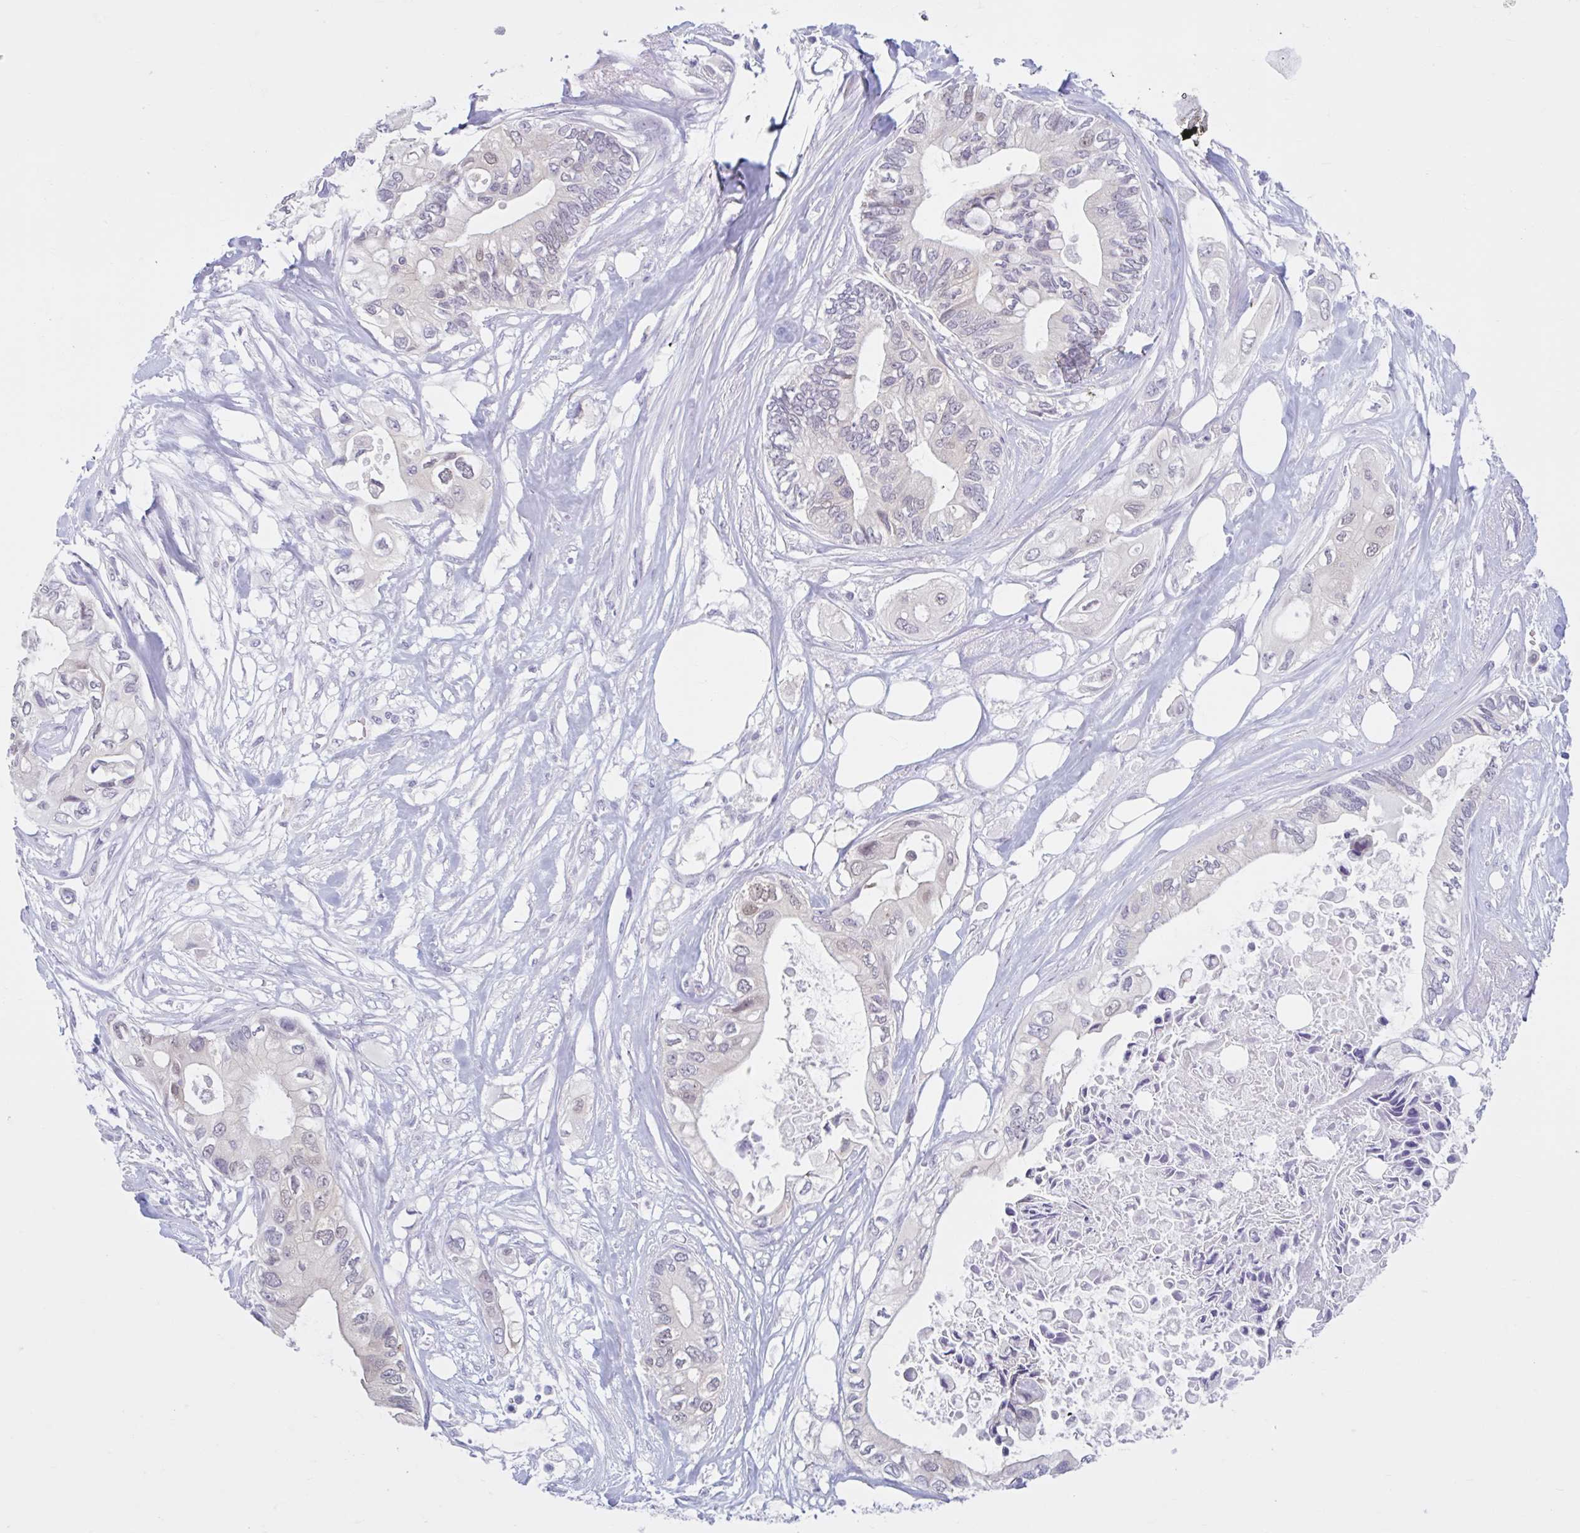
{"staining": {"intensity": "negative", "quantity": "none", "location": "none"}, "tissue": "pancreatic cancer", "cell_type": "Tumor cells", "image_type": "cancer", "snomed": [{"axis": "morphology", "description": "Adenocarcinoma, NOS"}, {"axis": "topography", "description": "Pancreas"}], "caption": "Pancreatic adenocarcinoma stained for a protein using IHC exhibits no positivity tumor cells.", "gene": "FAM153A", "patient": {"sex": "female", "age": 63}}